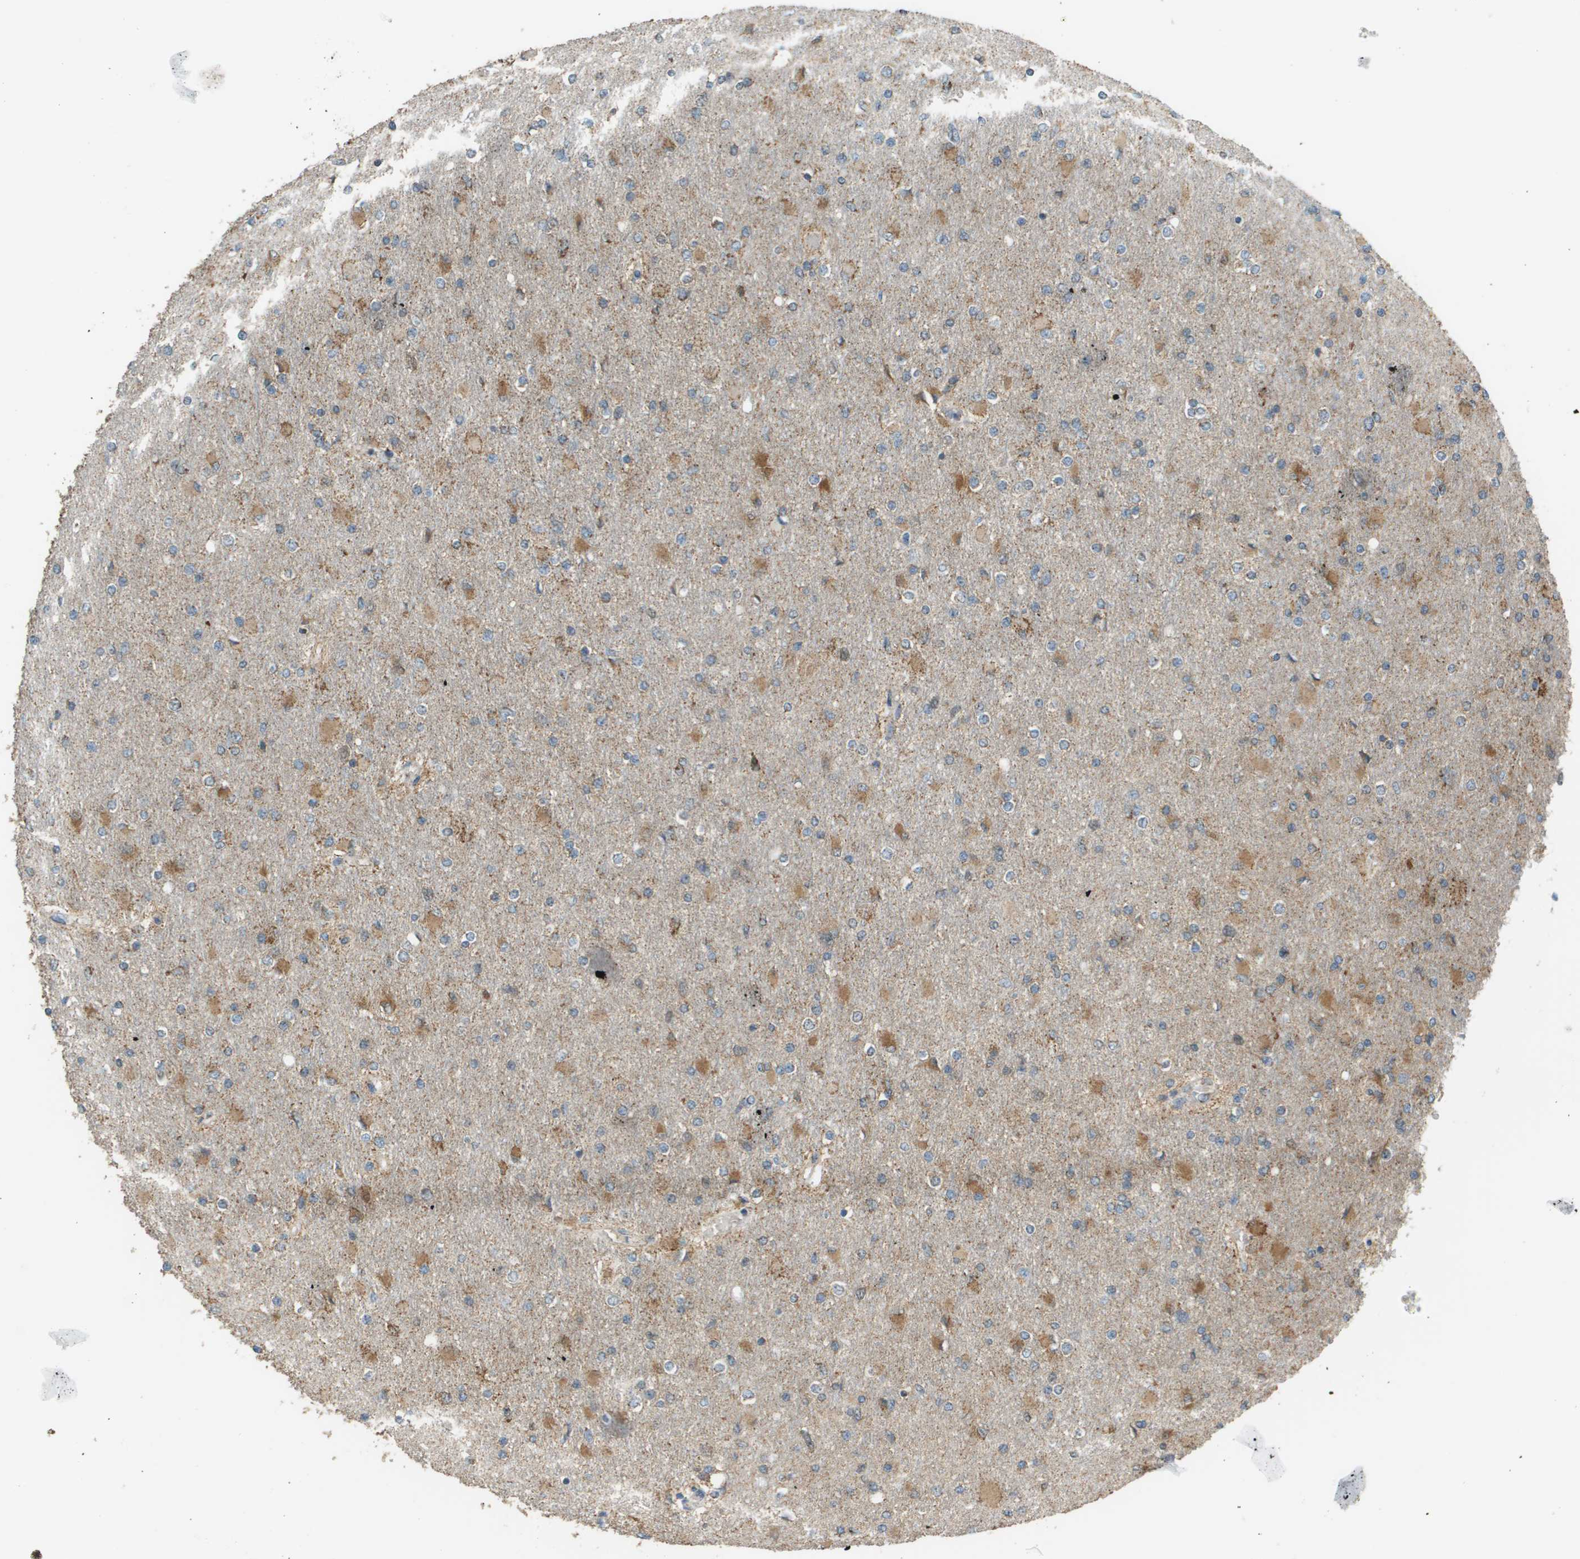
{"staining": {"intensity": "weak", "quantity": "25%-75%", "location": "cytoplasmic/membranous"}, "tissue": "glioma", "cell_type": "Tumor cells", "image_type": "cancer", "snomed": [{"axis": "morphology", "description": "Glioma, malignant, High grade"}, {"axis": "topography", "description": "Cerebral cortex"}], "caption": "Brown immunohistochemical staining in human glioma reveals weak cytoplasmic/membranous positivity in approximately 25%-75% of tumor cells.", "gene": "FH", "patient": {"sex": "female", "age": 36}}